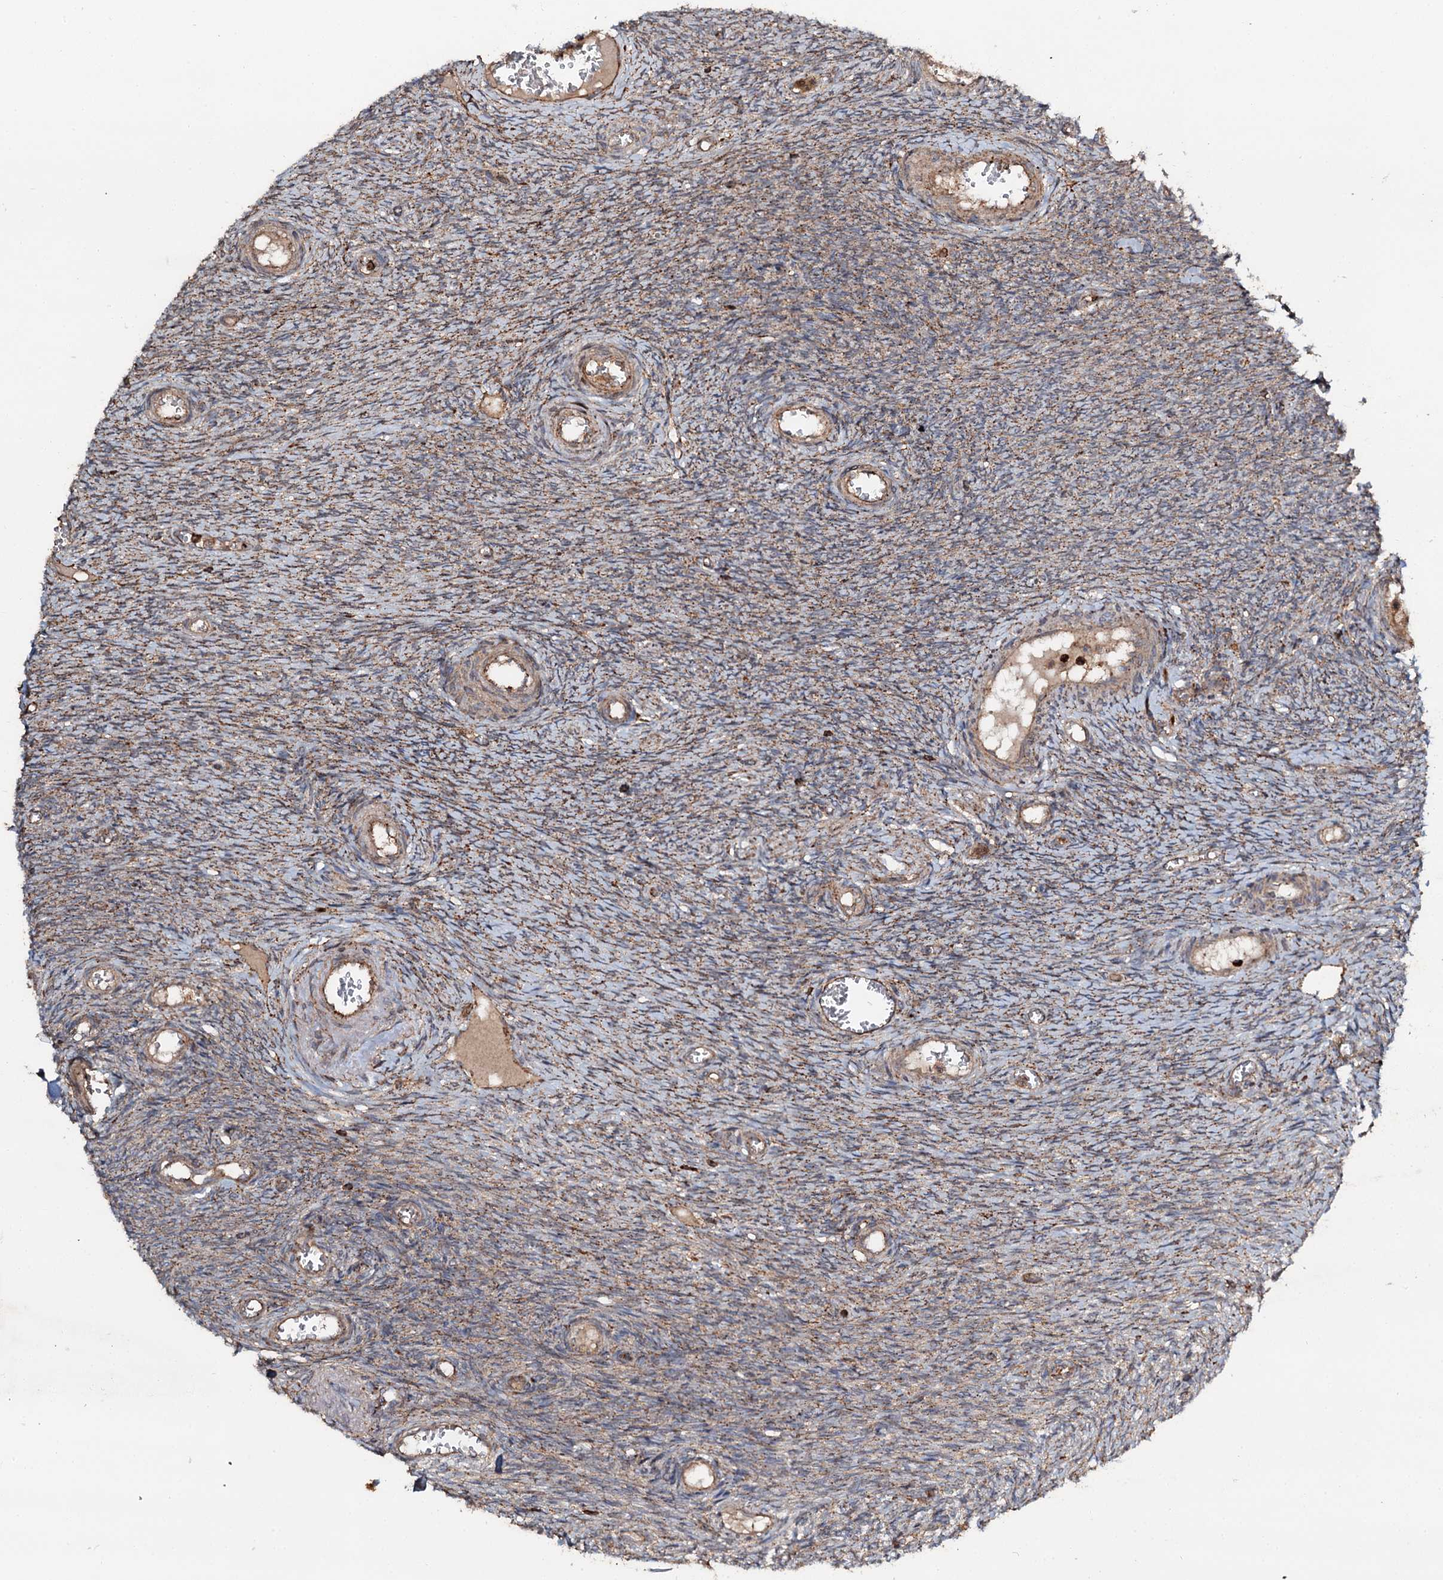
{"staining": {"intensity": "moderate", "quantity": ">75%", "location": "cytoplasmic/membranous"}, "tissue": "ovary", "cell_type": "Ovarian stroma cells", "image_type": "normal", "snomed": [{"axis": "morphology", "description": "Normal tissue, NOS"}, {"axis": "topography", "description": "Ovary"}], "caption": "High-magnification brightfield microscopy of benign ovary stained with DAB (brown) and counterstained with hematoxylin (blue). ovarian stroma cells exhibit moderate cytoplasmic/membranous staining is identified in about>75% of cells. (Brightfield microscopy of DAB IHC at high magnification).", "gene": "WDR73", "patient": {"sex": "female", "age": 44}}